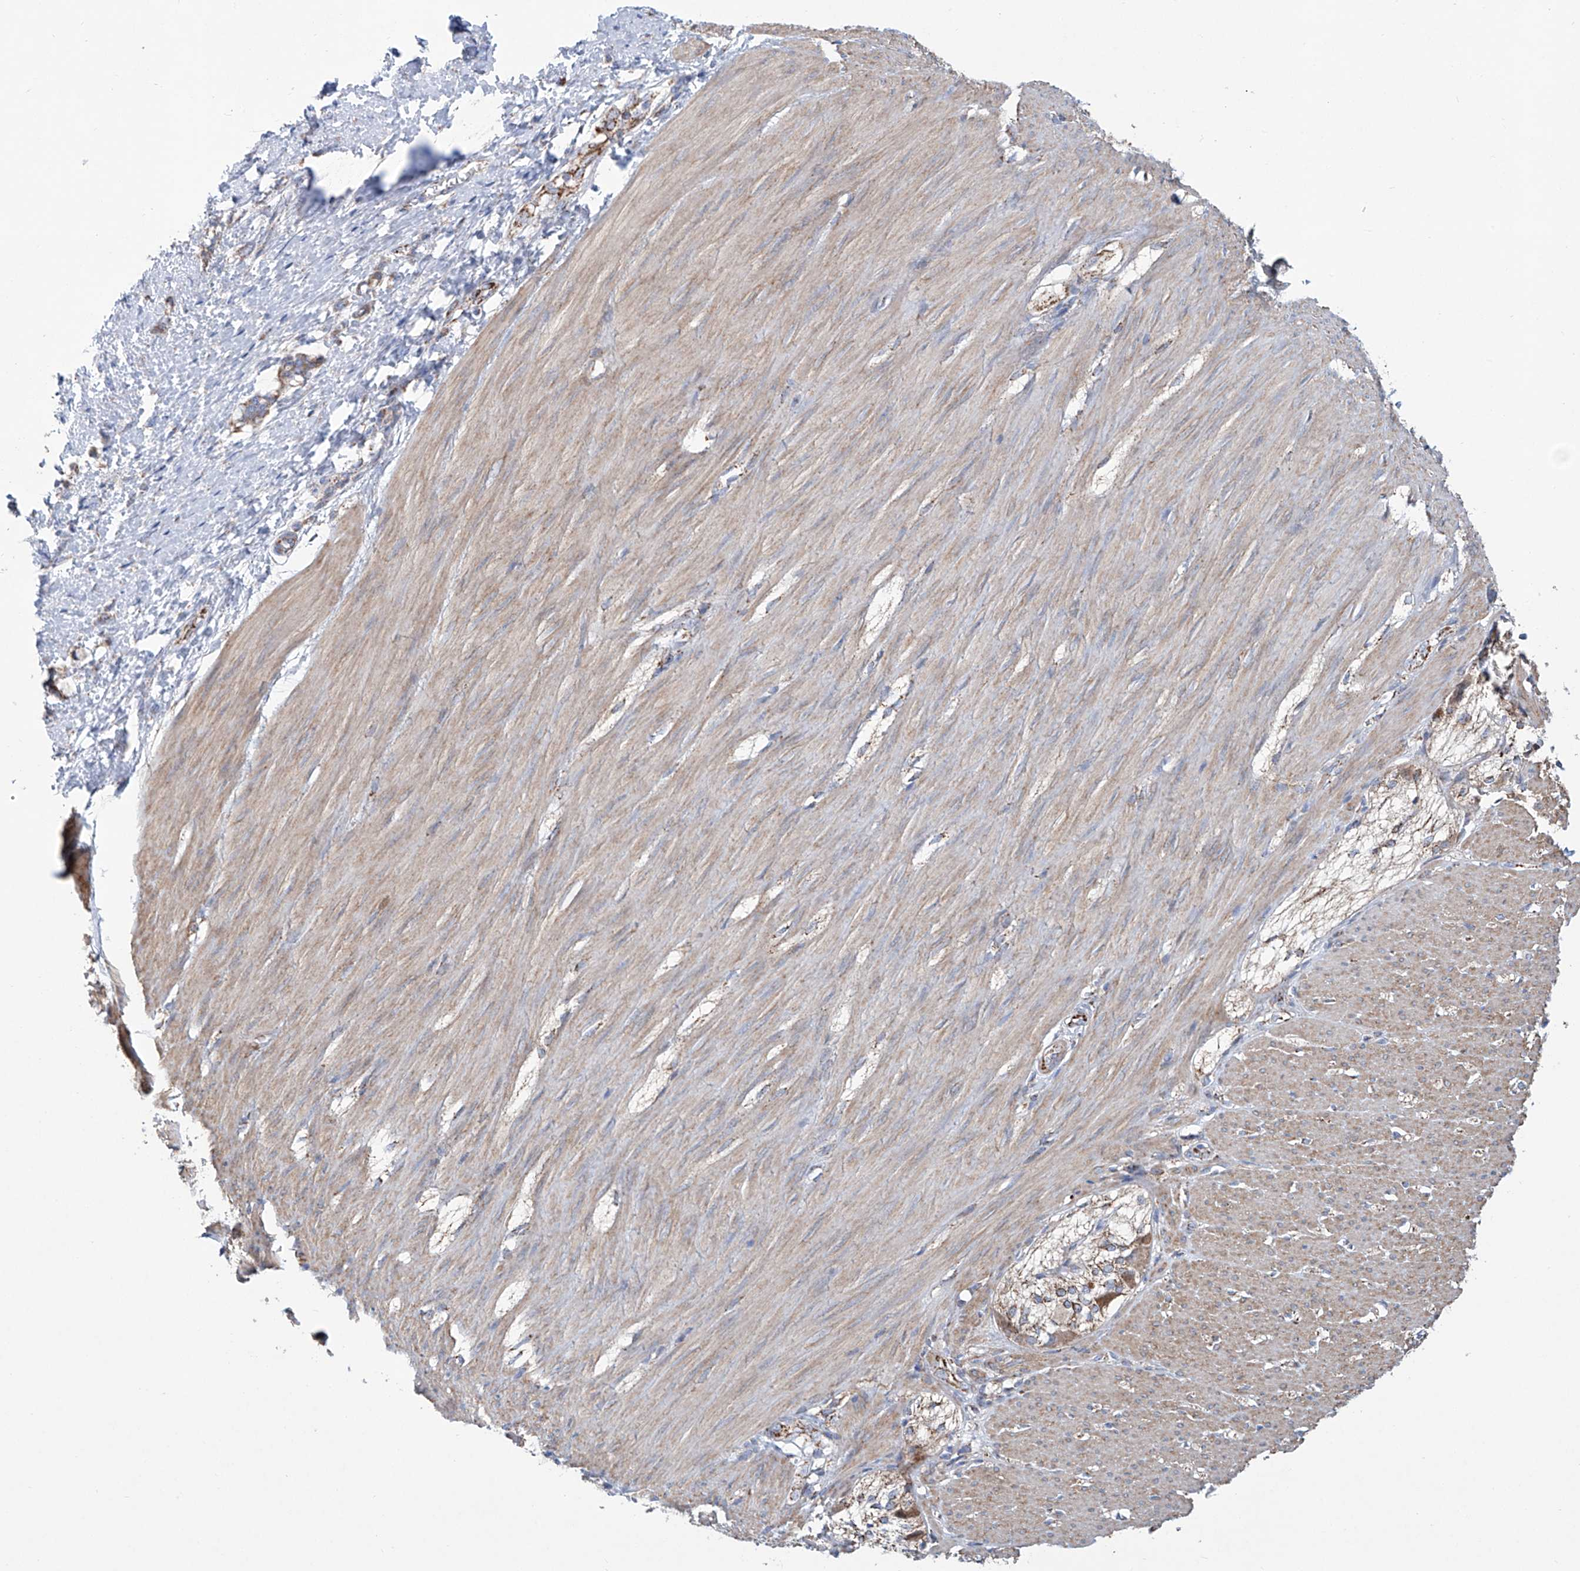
{"staining": {"intensity": "moderate", "quantity": ">75%", "location": "cytoplasmic/membranous"}, "tissue": "smooth muscle", "cell_type": "Smooth muscle cells", "image_type": "normal", "snomed": [{"axis": "morphology", "description": "Normal tissue, NOS"}, {"axis": "morphology", "description": "Adenocarcinoma, NOS"}, {"axis": "topography", "description": "Colon"}, {"axis": "topography", "description": "Peripheral nerve tissue"}], "caption": "Immunohistochemistry (IHC) histopathology image of benign smooth muscle: smooth muscle stained using immunohistochemistry (IHC) exhibits medium levels of moderate protein expression localized specifically in the cytoplasmic/membranous of smooth muscle cells, appearing as a cytoplasmic/membranous brown color.", "gene": "ALDH6A1", "patient": {"sex": "male", "age": 14}}